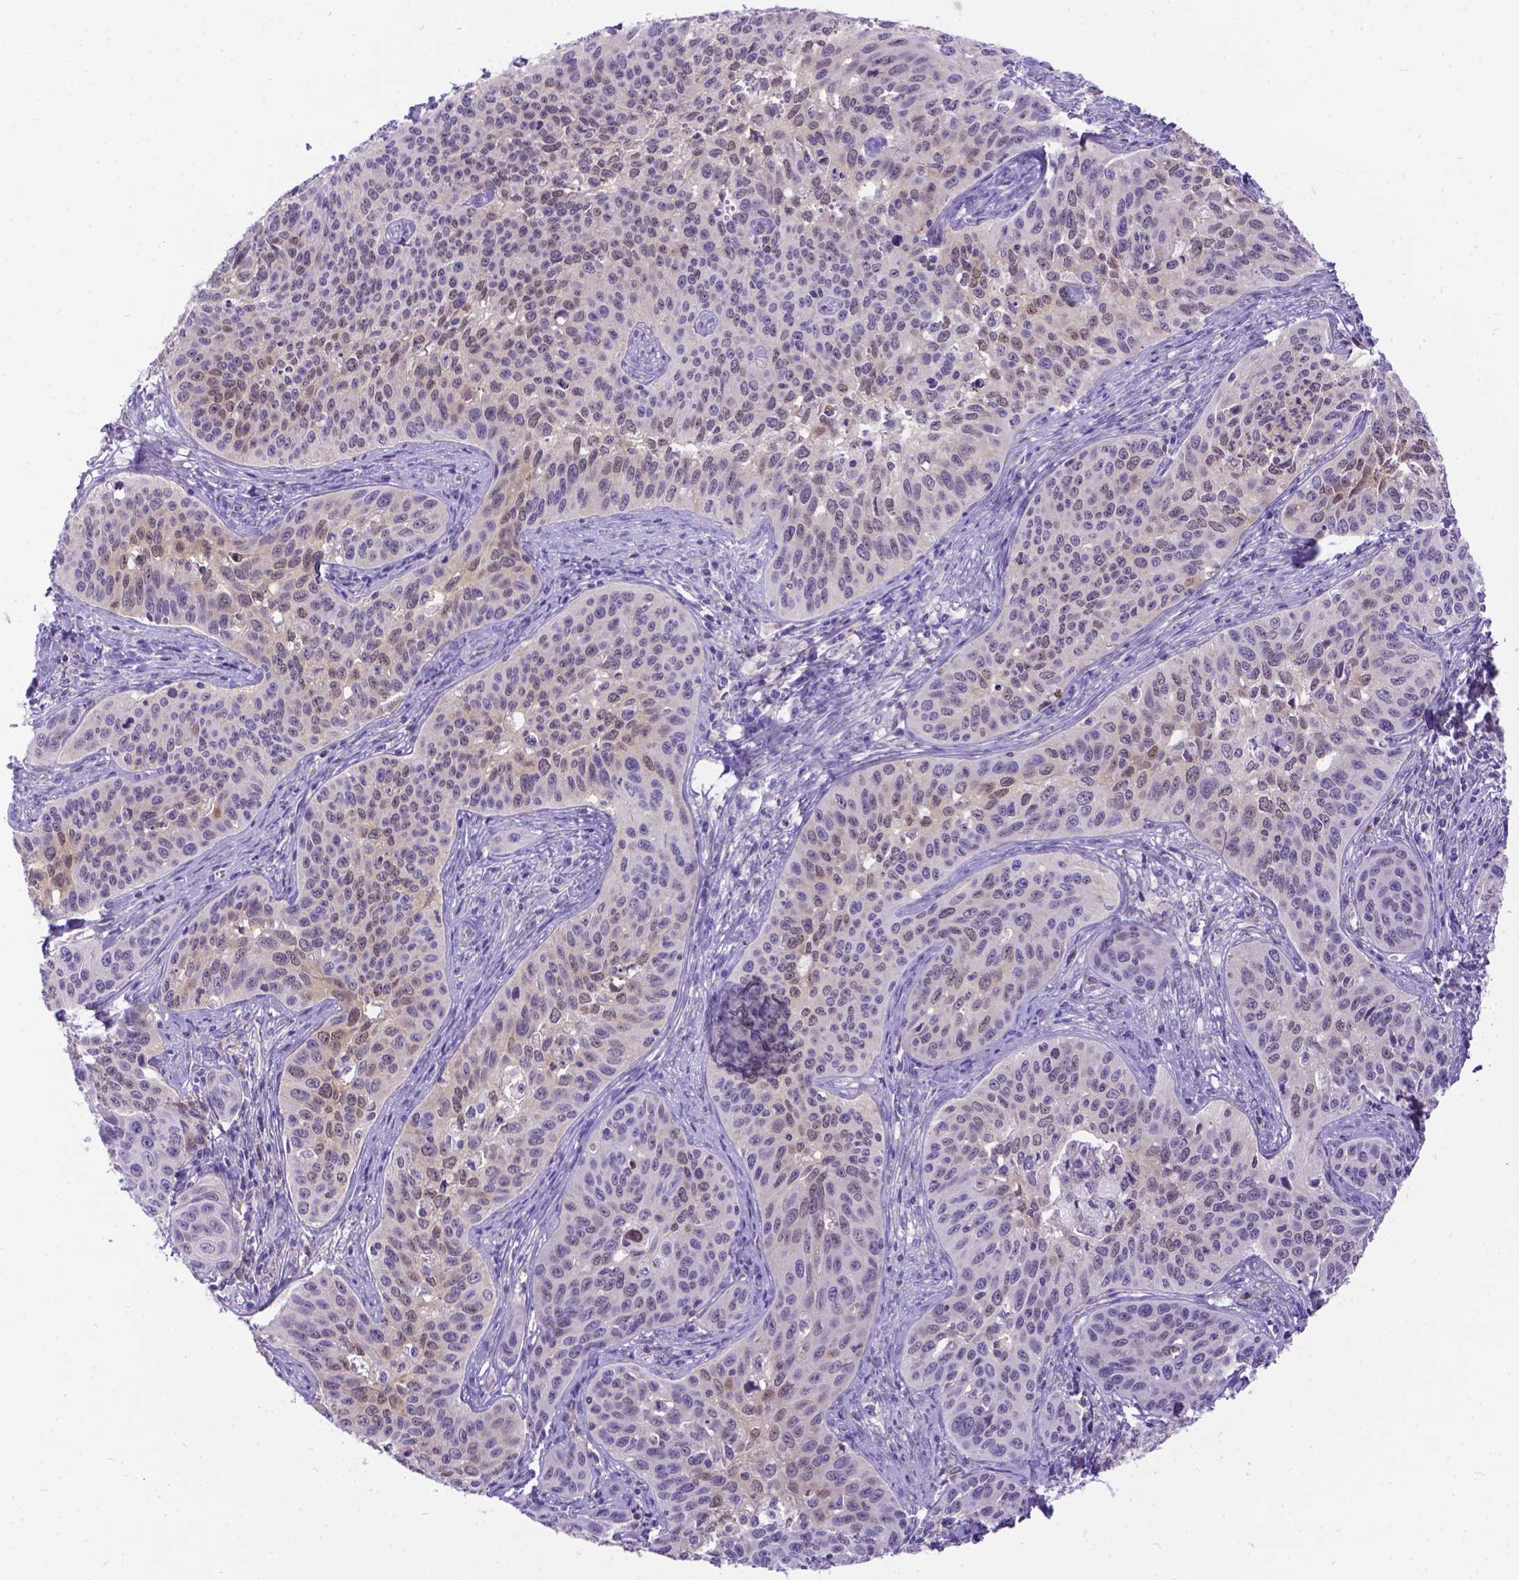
{"staining": {"intensity": "weak", "quantity": "<25%", "location": "cytoplasmic/membranous,nuclear"}, "tissue": "cervical cancer", "cell_type": "Tumor cells", "image_type": "cancer", "snomed": [{"axis": "morphology", "description": "Squamous cell carcinoma, NOS"}, {"axis": "topography", "description": "Cervix"}], "caption": "Tumor cells are negative for protein expression in human squamous cell carcinoma (cervical).", "gene": "TMEM169", "patient": {"sex": "female", "age": 31}}